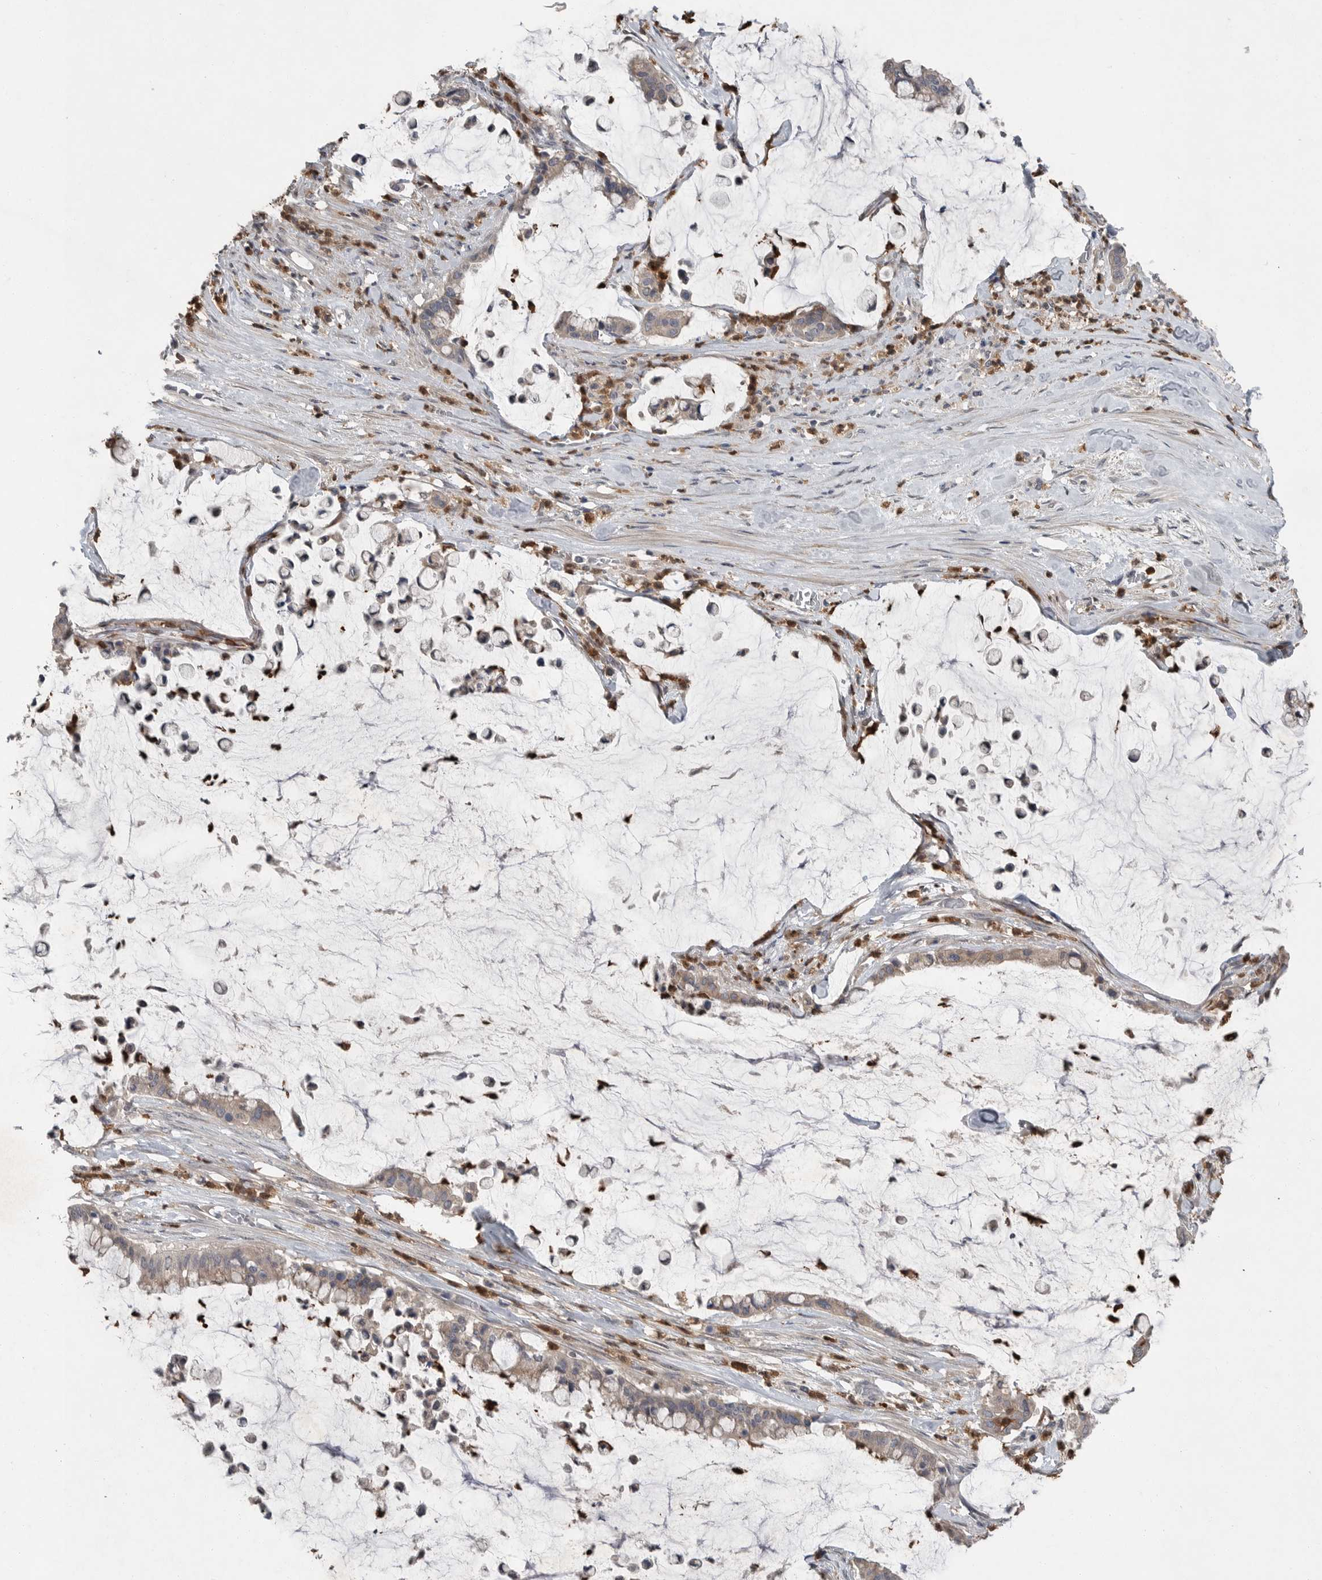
{"staining": {"intensity": "weak", "quantity": ">75%", "location": "cytoplasmic/membranous"}, "tissue": "pancreatic cancer", "cell_type": "Tumor cells", "image_type": "cancer", "snomed": [{"axis": "morphology", "description": "Adenocarcinoma, NOS"}, {"axis": "topography", "description": "Pancreas"}], "caption": "Pancreatic cancer stained with DAB (3,3'-diaminobenzidine) IHC reveals low levels of weak cytoplasmic/membranous staining in approximately >75% of tumor cells.", "gene": "SCP2", "patient": {"sex": "male", "age": 41}}